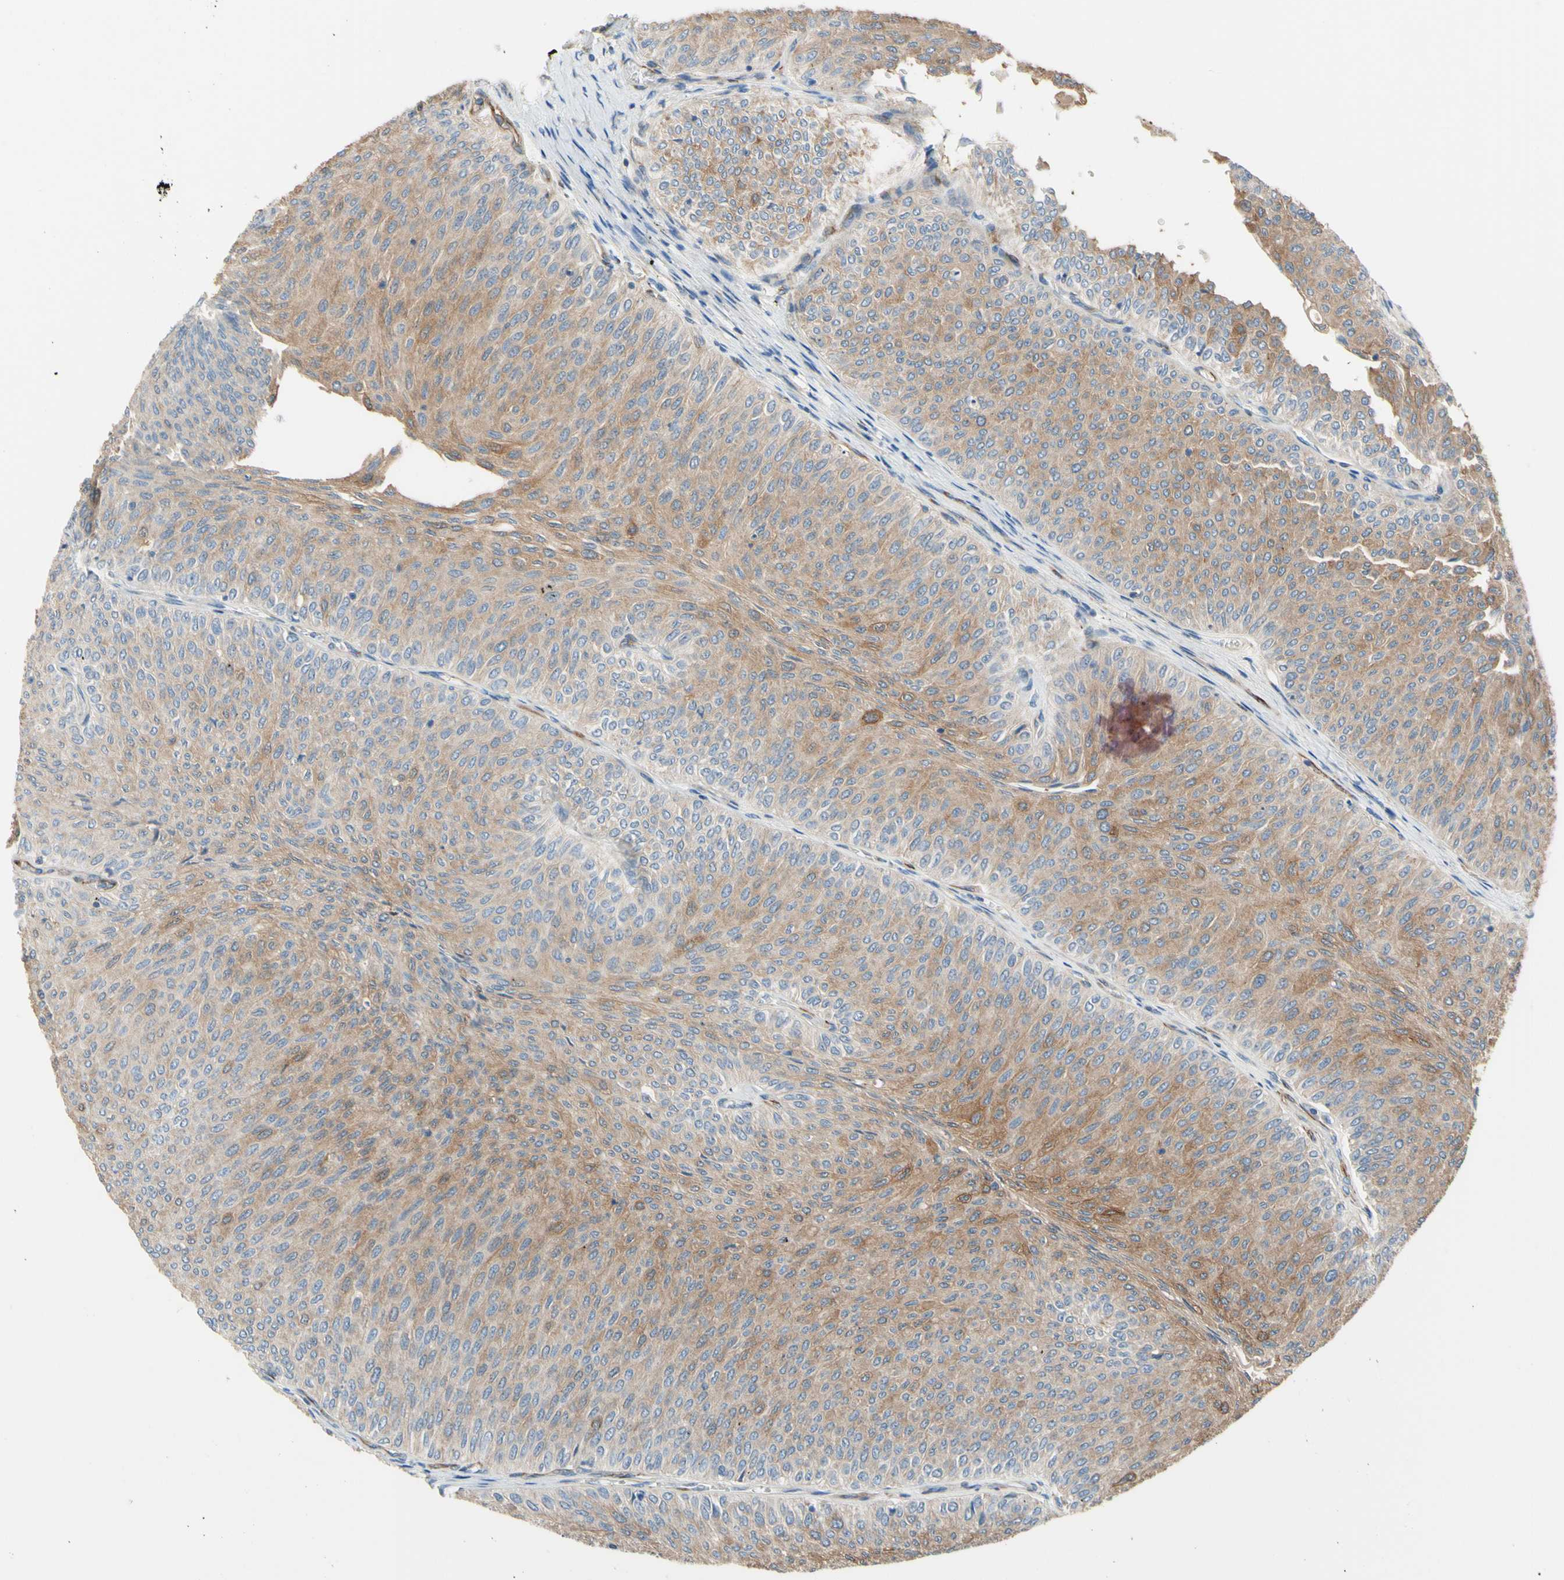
{"staining": {"intensity": "weak", "quantity": "25%-75%", "location": "cytoplasmic/membranous"}, "tissue": "urothelial cancer", "cell_type": "Tumor cells", "image_type": "cancer", "snomed": [{"axis": "morphology", "description": "Urothelial carcinoma, Low grade"}, {"axis": "topography", "description": "Urinary bladder"}], "caption": "IHC histopathology image of urothelial cancer stained for a protein (brown), which shows low levels of weak cytoplasmic/membranous positivity in approximately 25%-75% of tumor cells.", "gene": "TRAF2", "patient": {"sex": "male", "age": 78}}